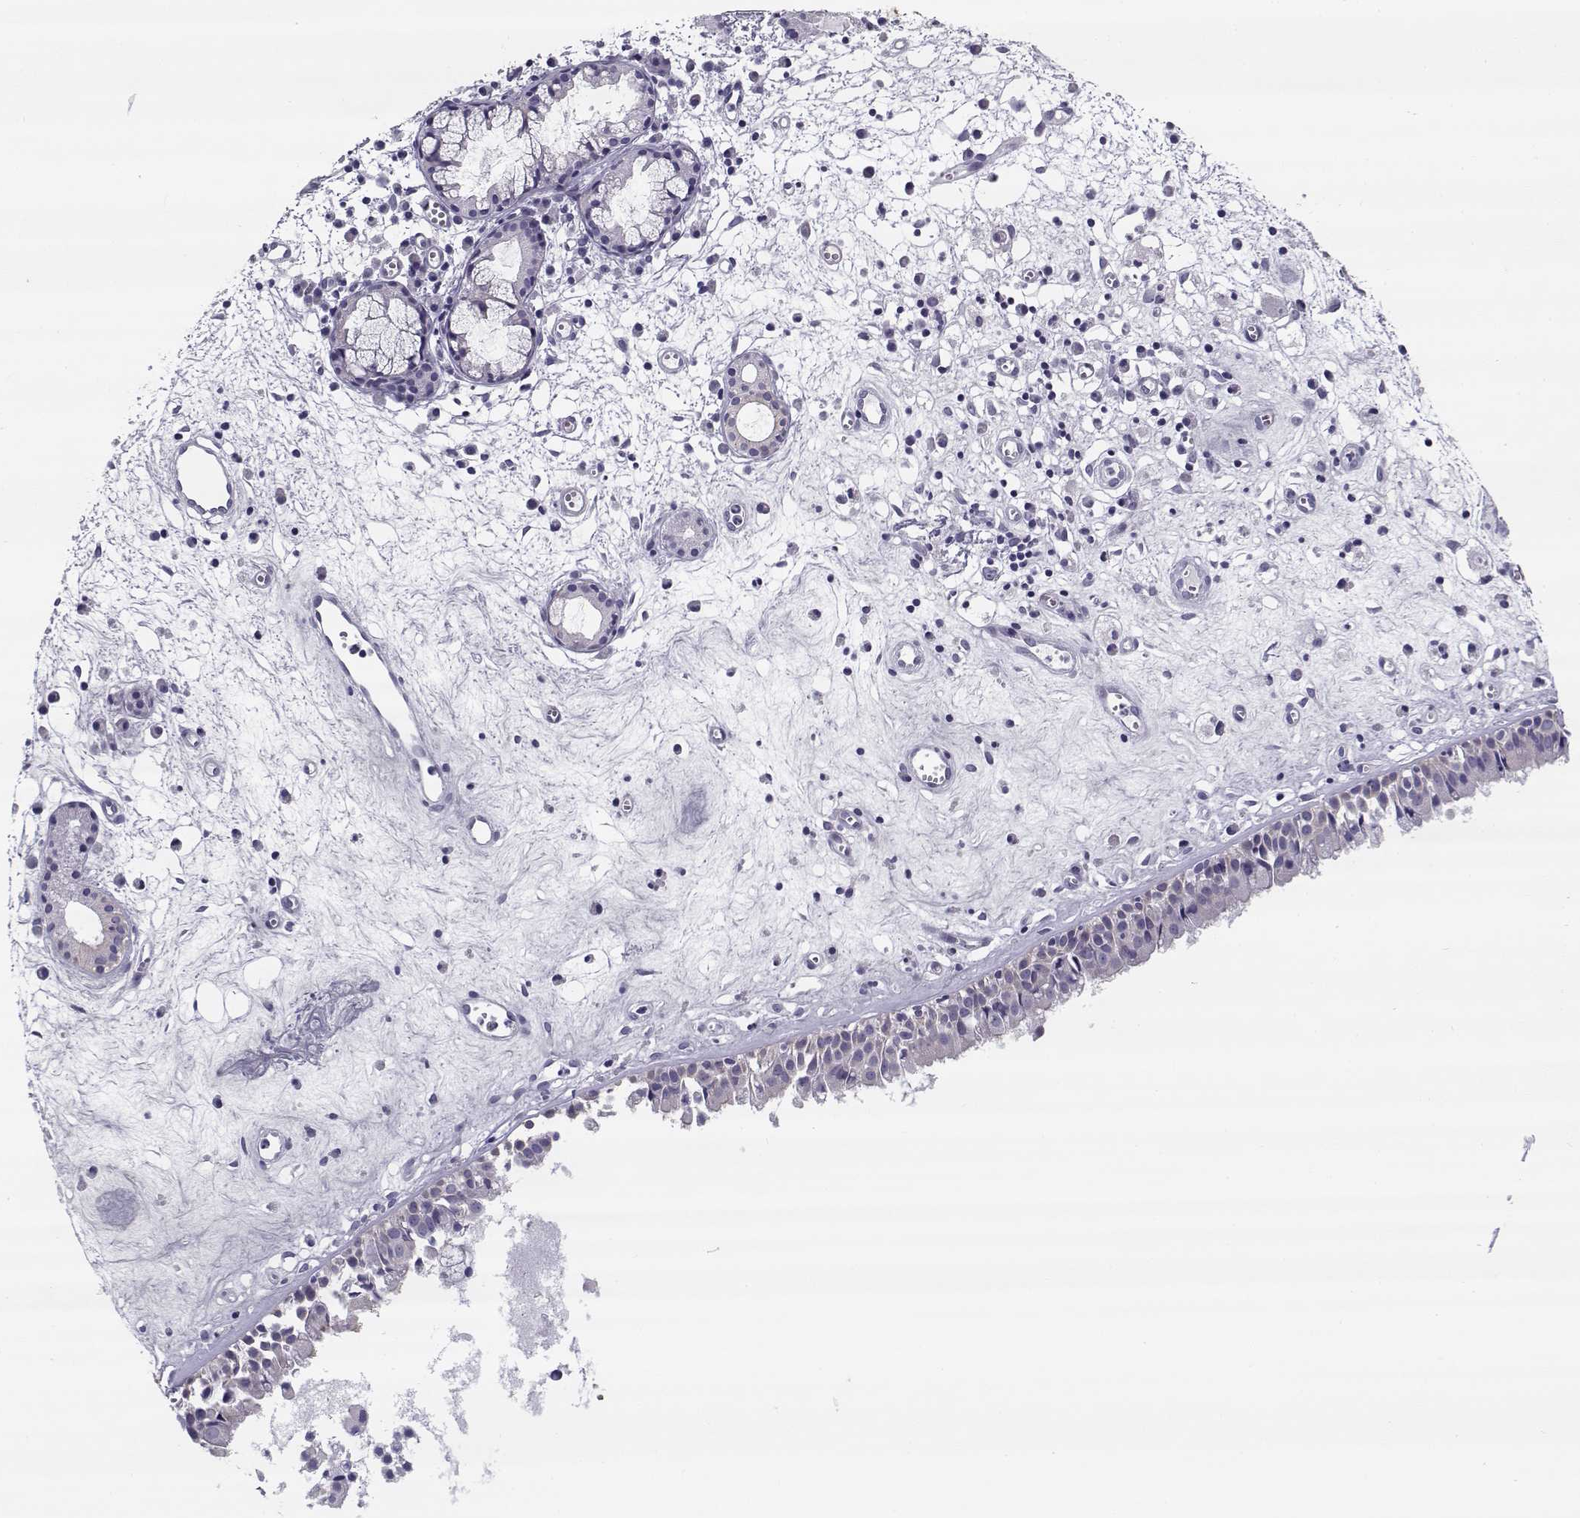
{"staining": {"intensity": "negative", "quantity": "none", "location": "none"}, "tissue": "nasopharynx", "cell_type": "Respiratory epithelial cells", "image_type": "normal", "snomed": [{"axis": "morphology", "description": "Normal tissue, NOS"}, {"axis": "topography", "description": "Nasopharynx"}], "caption": "IHC image of unremarkable nasopharynx: human nasopharynx stained with DAB demonstrates no significant protein positivity in respiratory epithelial cells.", "gene": "CREB3L3", "patient": {"sex": "male", "age": 61}}